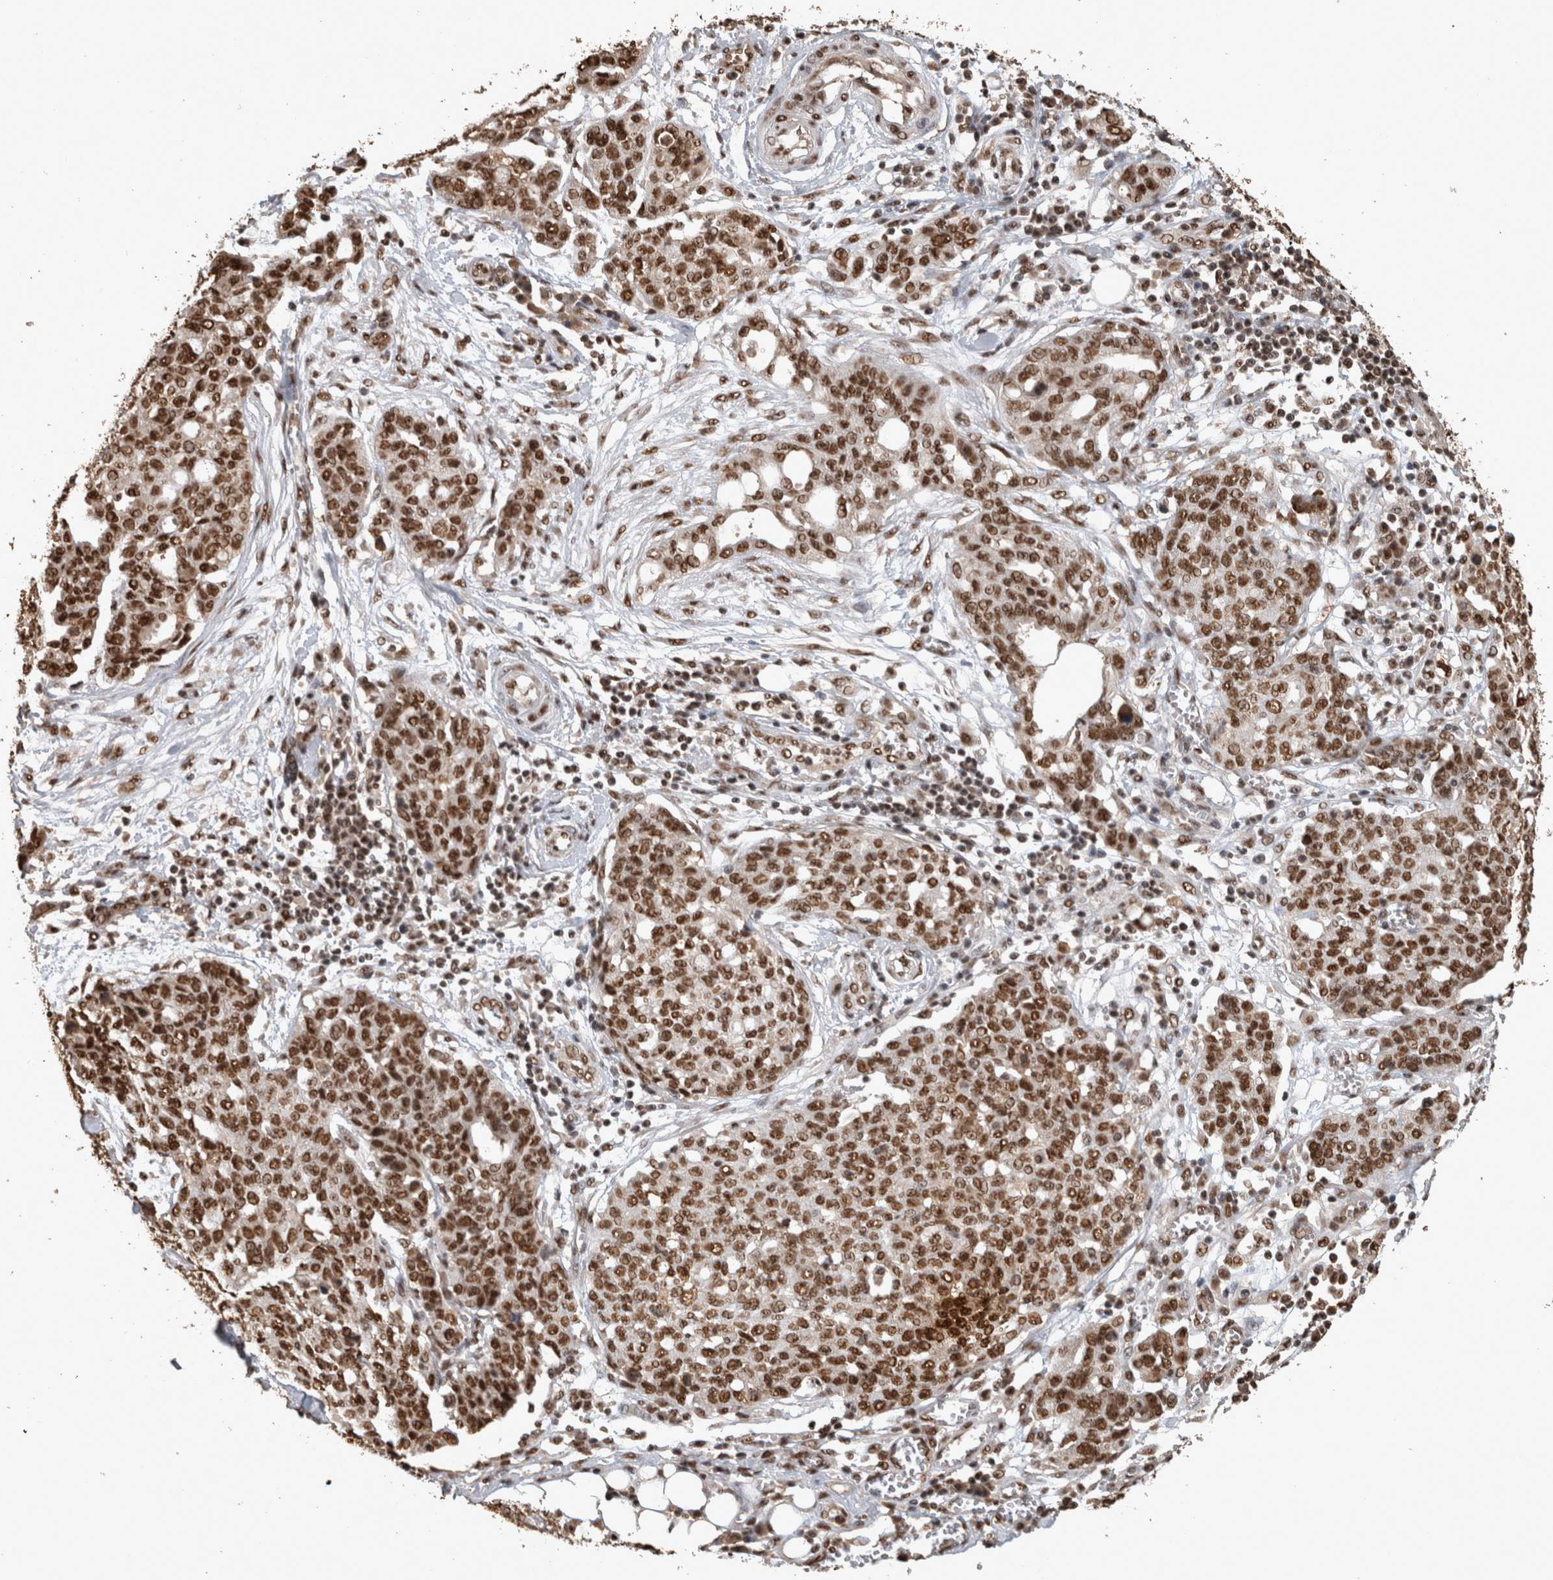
{"staining": {"intensity": "strong", "quantity": ">75%", "location": "nuclear"}, "tissue": "ovarian cancer", "cell_type": "Tumor cells", "image_type": "cancer", "snomed": [{"axis": "morphology", "description": "Cystadenocarcinoma, serous, NOS"}, {"axis": "topography", "description": "Soft tissue"}, {"axis": "topography", "description": "Ovary"}], "caption": "Strong nuclear expression for a protein is present in approximately >75% of tumor cells of ovarian serous cystadenocarcinoma using immunohistochemistry.", "gene": "RAD50", "patient": {"sex": "female", "age": 57}}